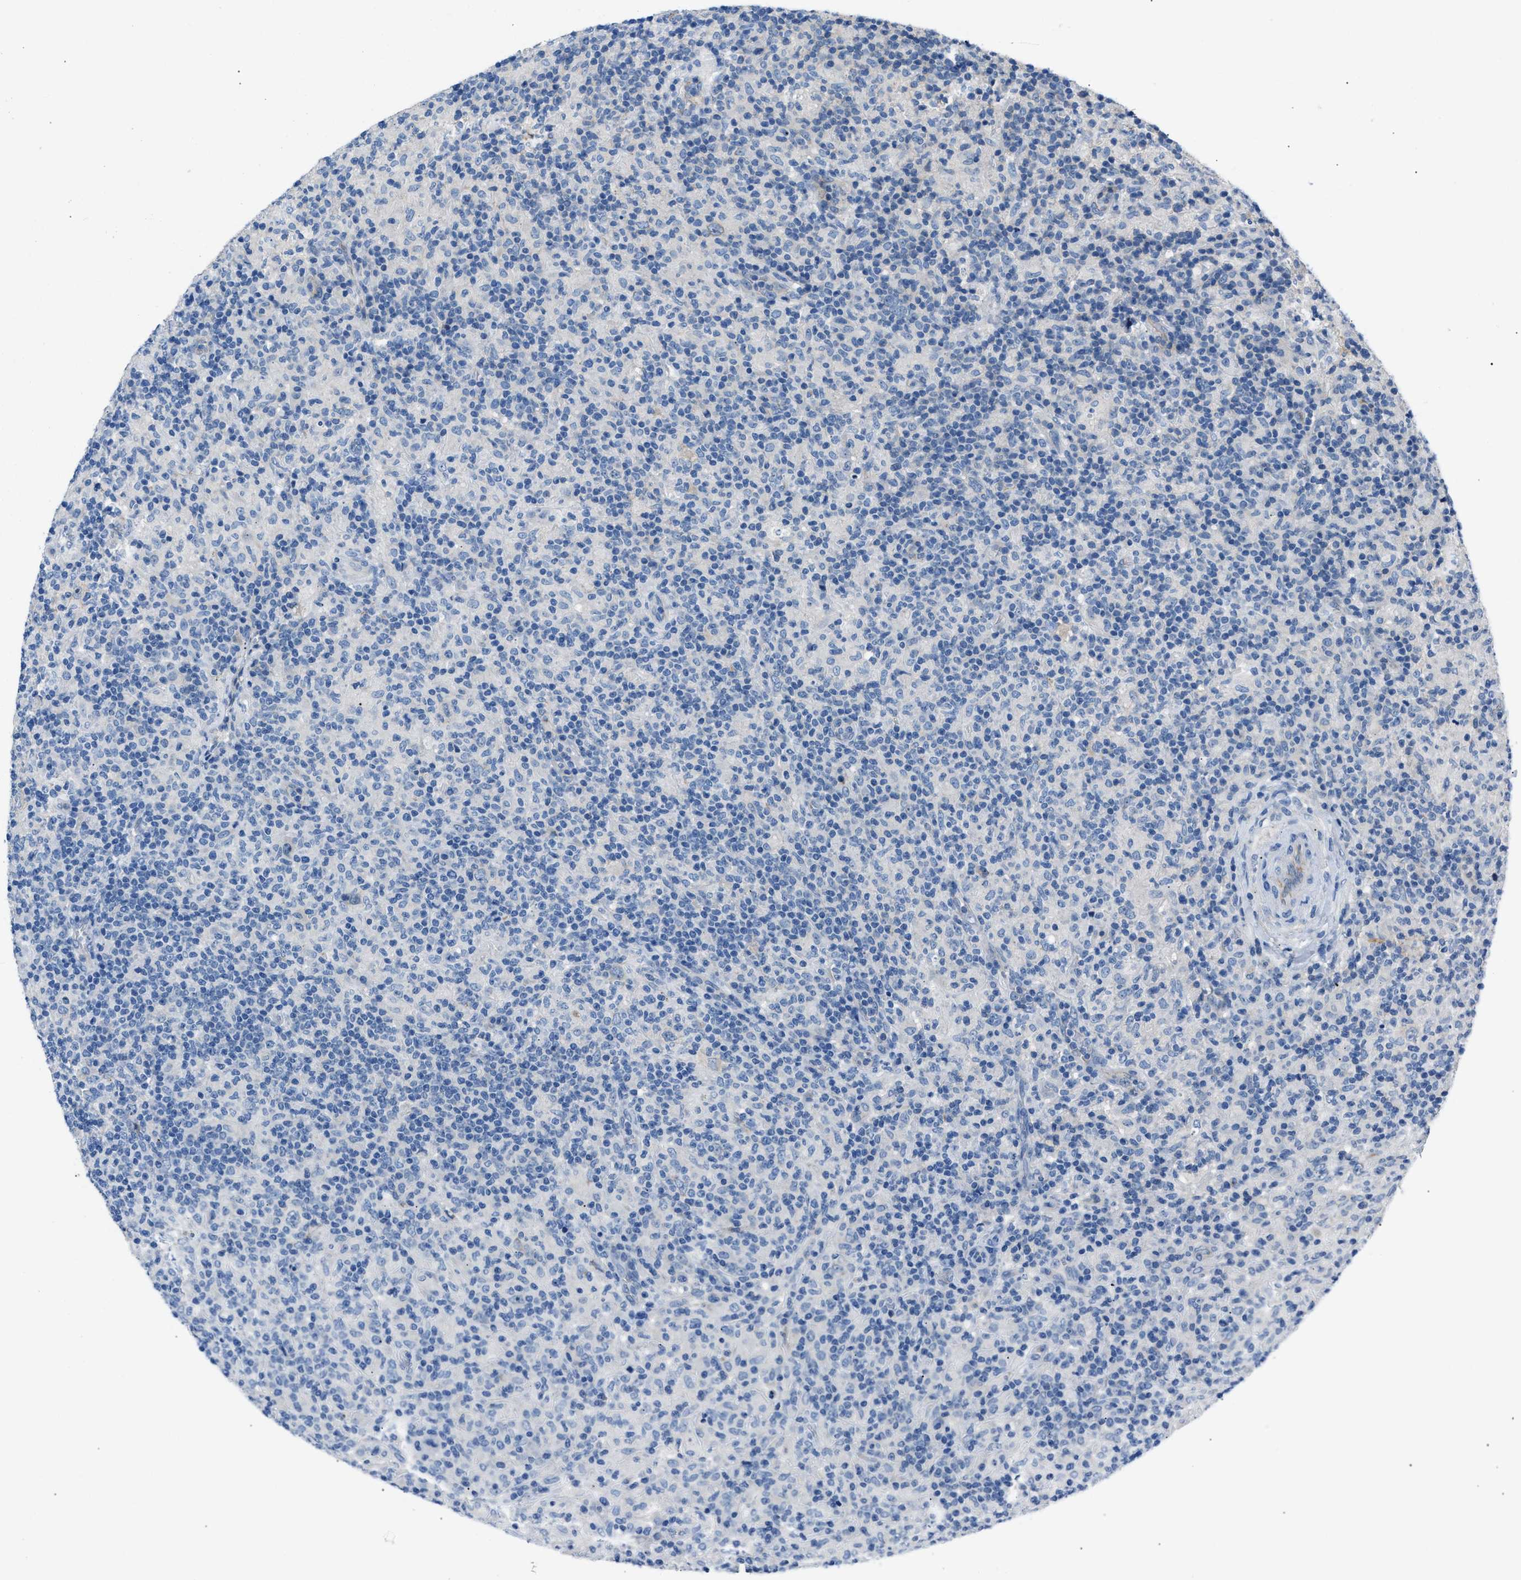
{"staining": {"intensity": "negative", "quantity": "none", "location": "none"}, "tissue": "lymphoma", "cell_type": "Tumor cells", "image_type": "cancer", "snomed": [{"axis": "morphology", "description": "Hodgkin's disease, NOS"}, {"axis": "topography", "description": "Lymph node"}], "caption": "The image reveals no staining of tumor cells in Hodgkin's disease.", "gene": "DNAAF5", "patient": {"sex": "male", "age": 70}}